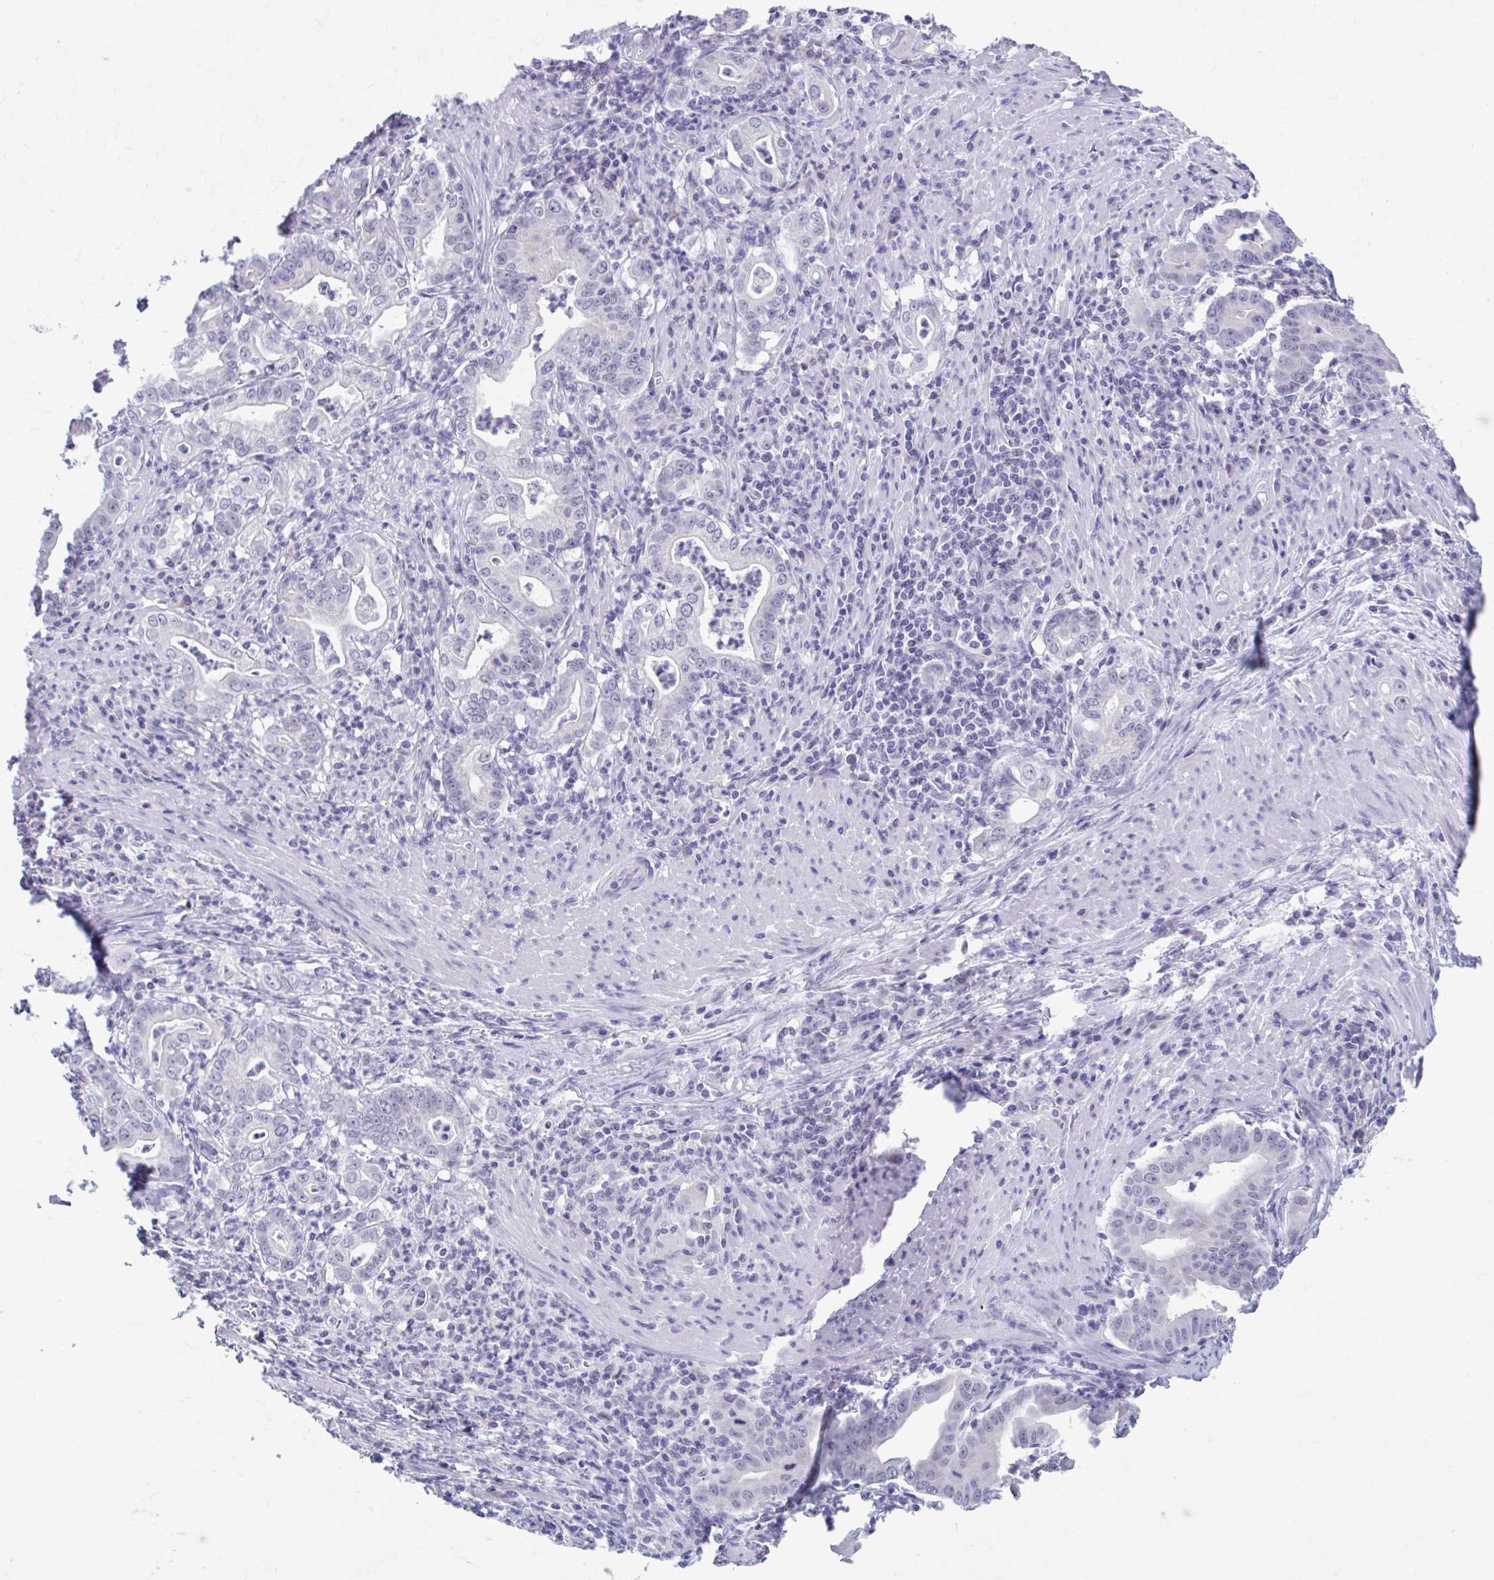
{"staining": {"intensity": "negative", "quantity": "none", "location": "none"}, "tissue": "stomach cancer", "cell_type": "Tumor cells", "image_type": "cancer", "snomed": [{"axis": "morphology", "description": "Adenocarcinoma, NOS"}, {"axis": "topography", "description": "Stomach, upper"}], "caption": "The micrograph reveals no staining of tumor cells in stomach cancer.", "gene": "CCDC105", "patient": {"sex": "female", "age": 79}}